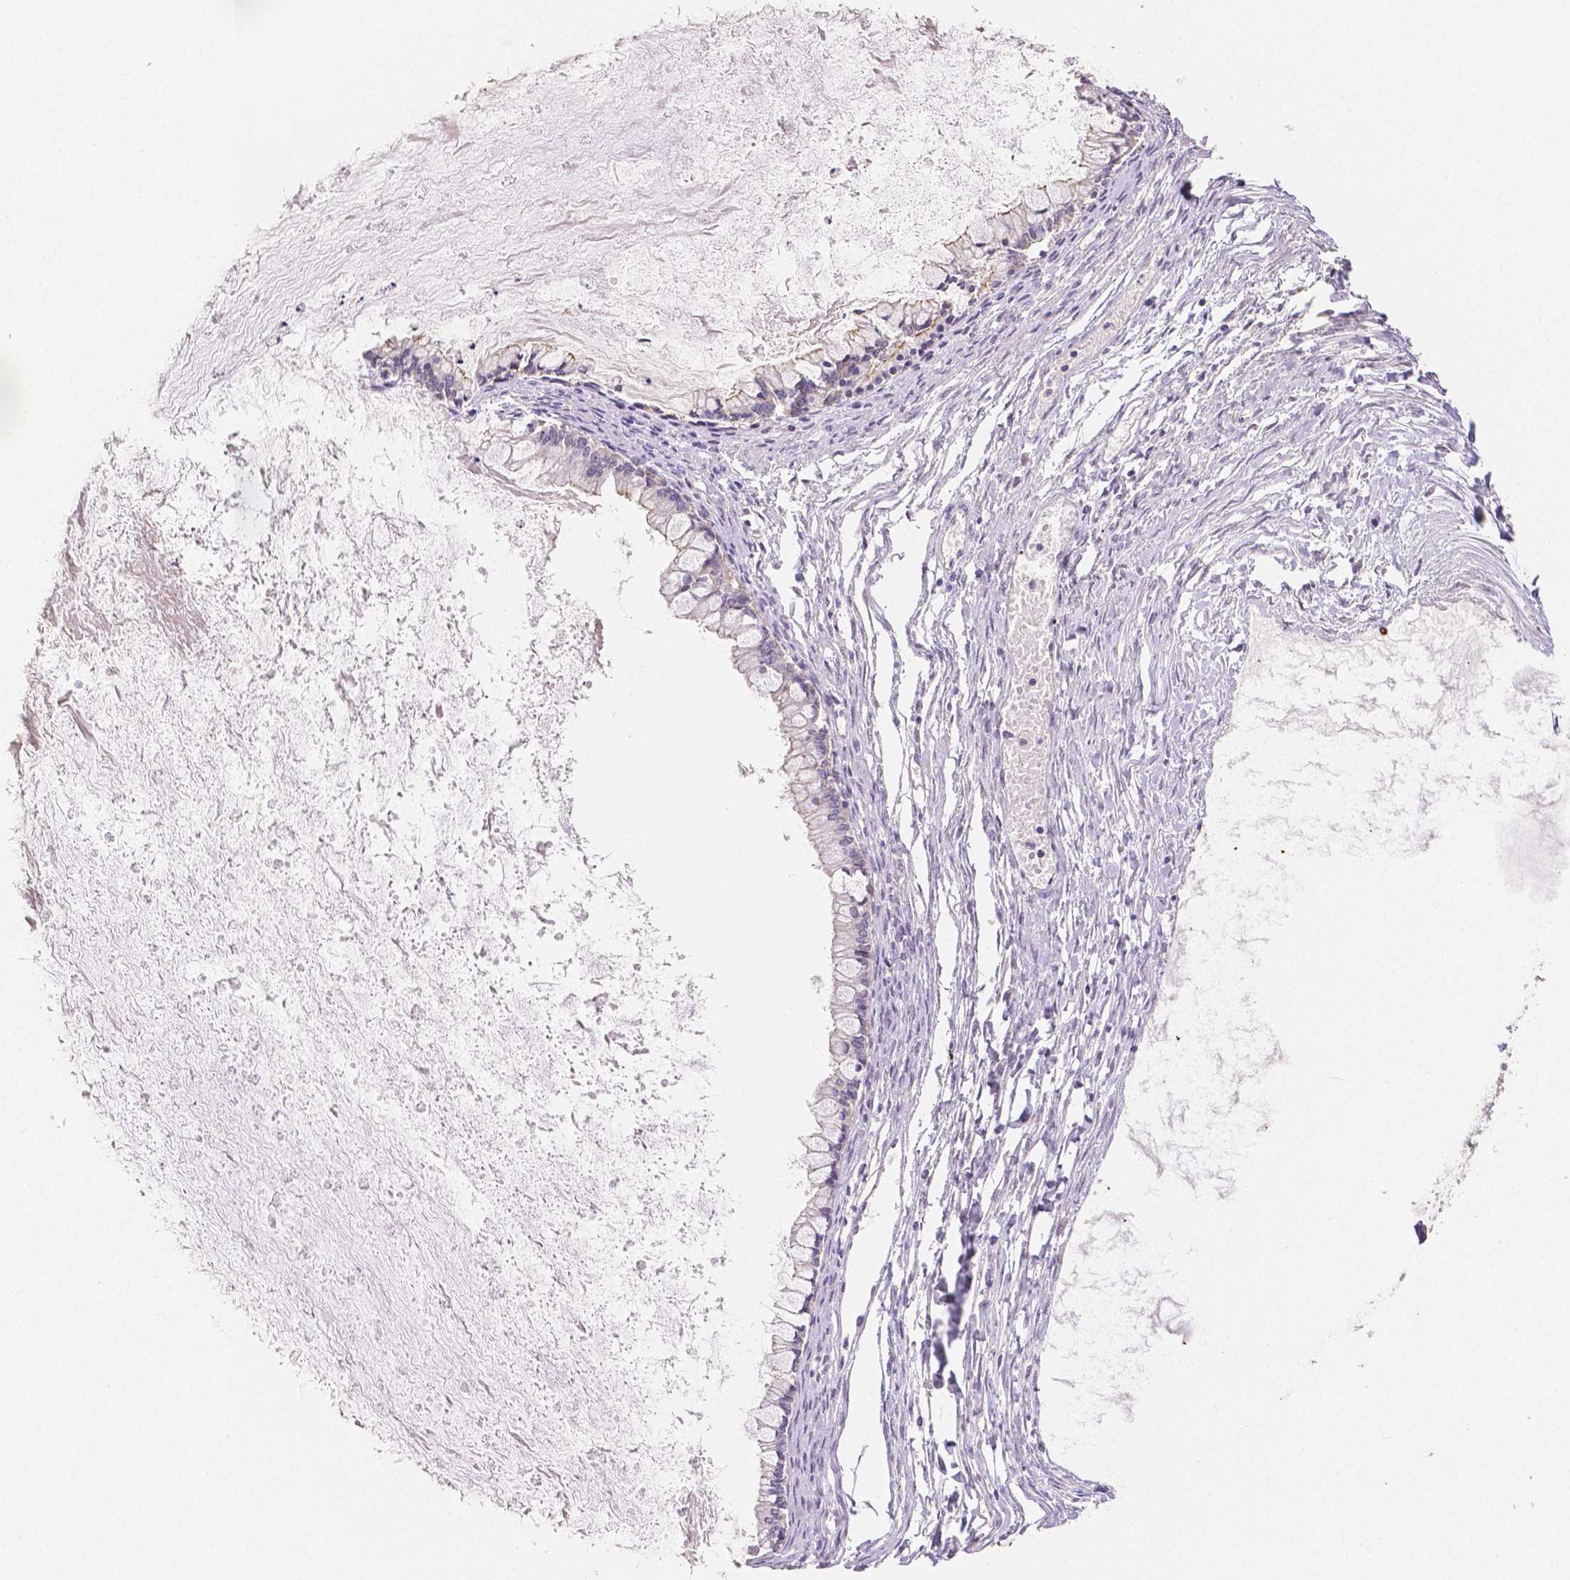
{"staining": {"intensity": "negative", "quantity": "none", "location": "none"}, "tissue": "ovarian cancer", "cell_type": "Tumor cells", "image_type": "cancer", "snomed": [{"axis": "morphology", "description": "Cystadenocarcinoma, mucinous, NOS"}, {"axis": "topography", "description": "Ovary"}], "caption": "High power microscopy photomicrograph of an immunohistochemistry (IHC) micrograph of ovarian mucinous cystadenocarcinoma, revealing no significant staining in tumor cells.", "gene": "OCLN", "patient": {"sex": "female", "age": 67}}